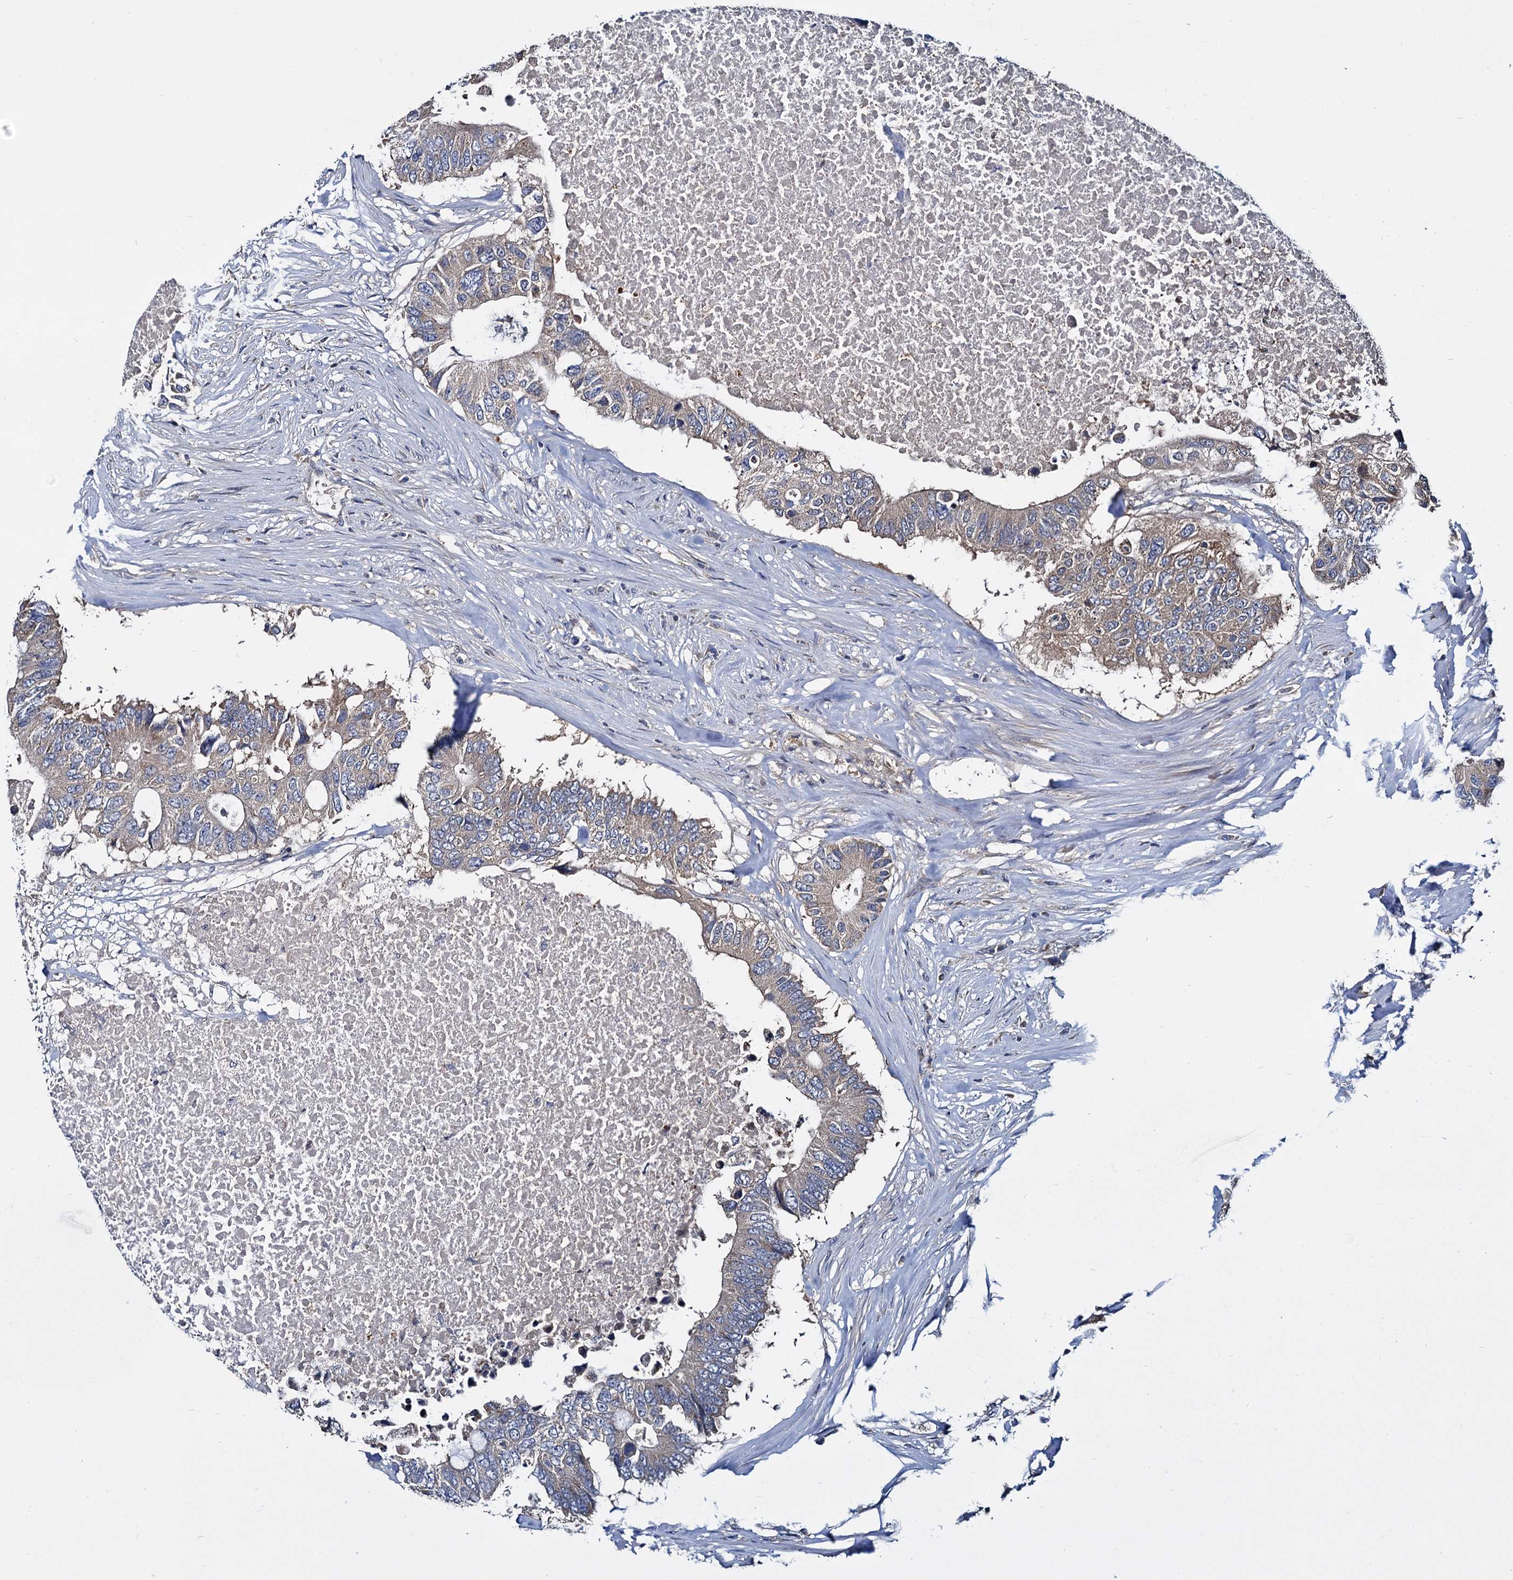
{"staining": {"intensity": "weak", "quantity": "25%-75%", "location": "cytoplasmic/membranous"}, "tissue": "colorectal cancer", "cell_type": "Tumor cells", "image_type": "cancer", "snomed": [{"axis": "morphology", "description": "Adenocarcinoma, NOS"}, {"axis": "topography", "description": "Colon"}], "caption": "Immunohistochemistry staining of adenocarcinoma (colorectal), which exhibits low levels of weak cytoplasmic/membranous staining in approximately 25%-75% of tumor cells indicating weak cytoplasmic/membranous protein staining. The staining was performed using DAB (brown) for protein detection and nuclei were counterstained in hematoxylin (blue).", "gene": "CEP192", "patient": {"sex": "male", "age": 71}}